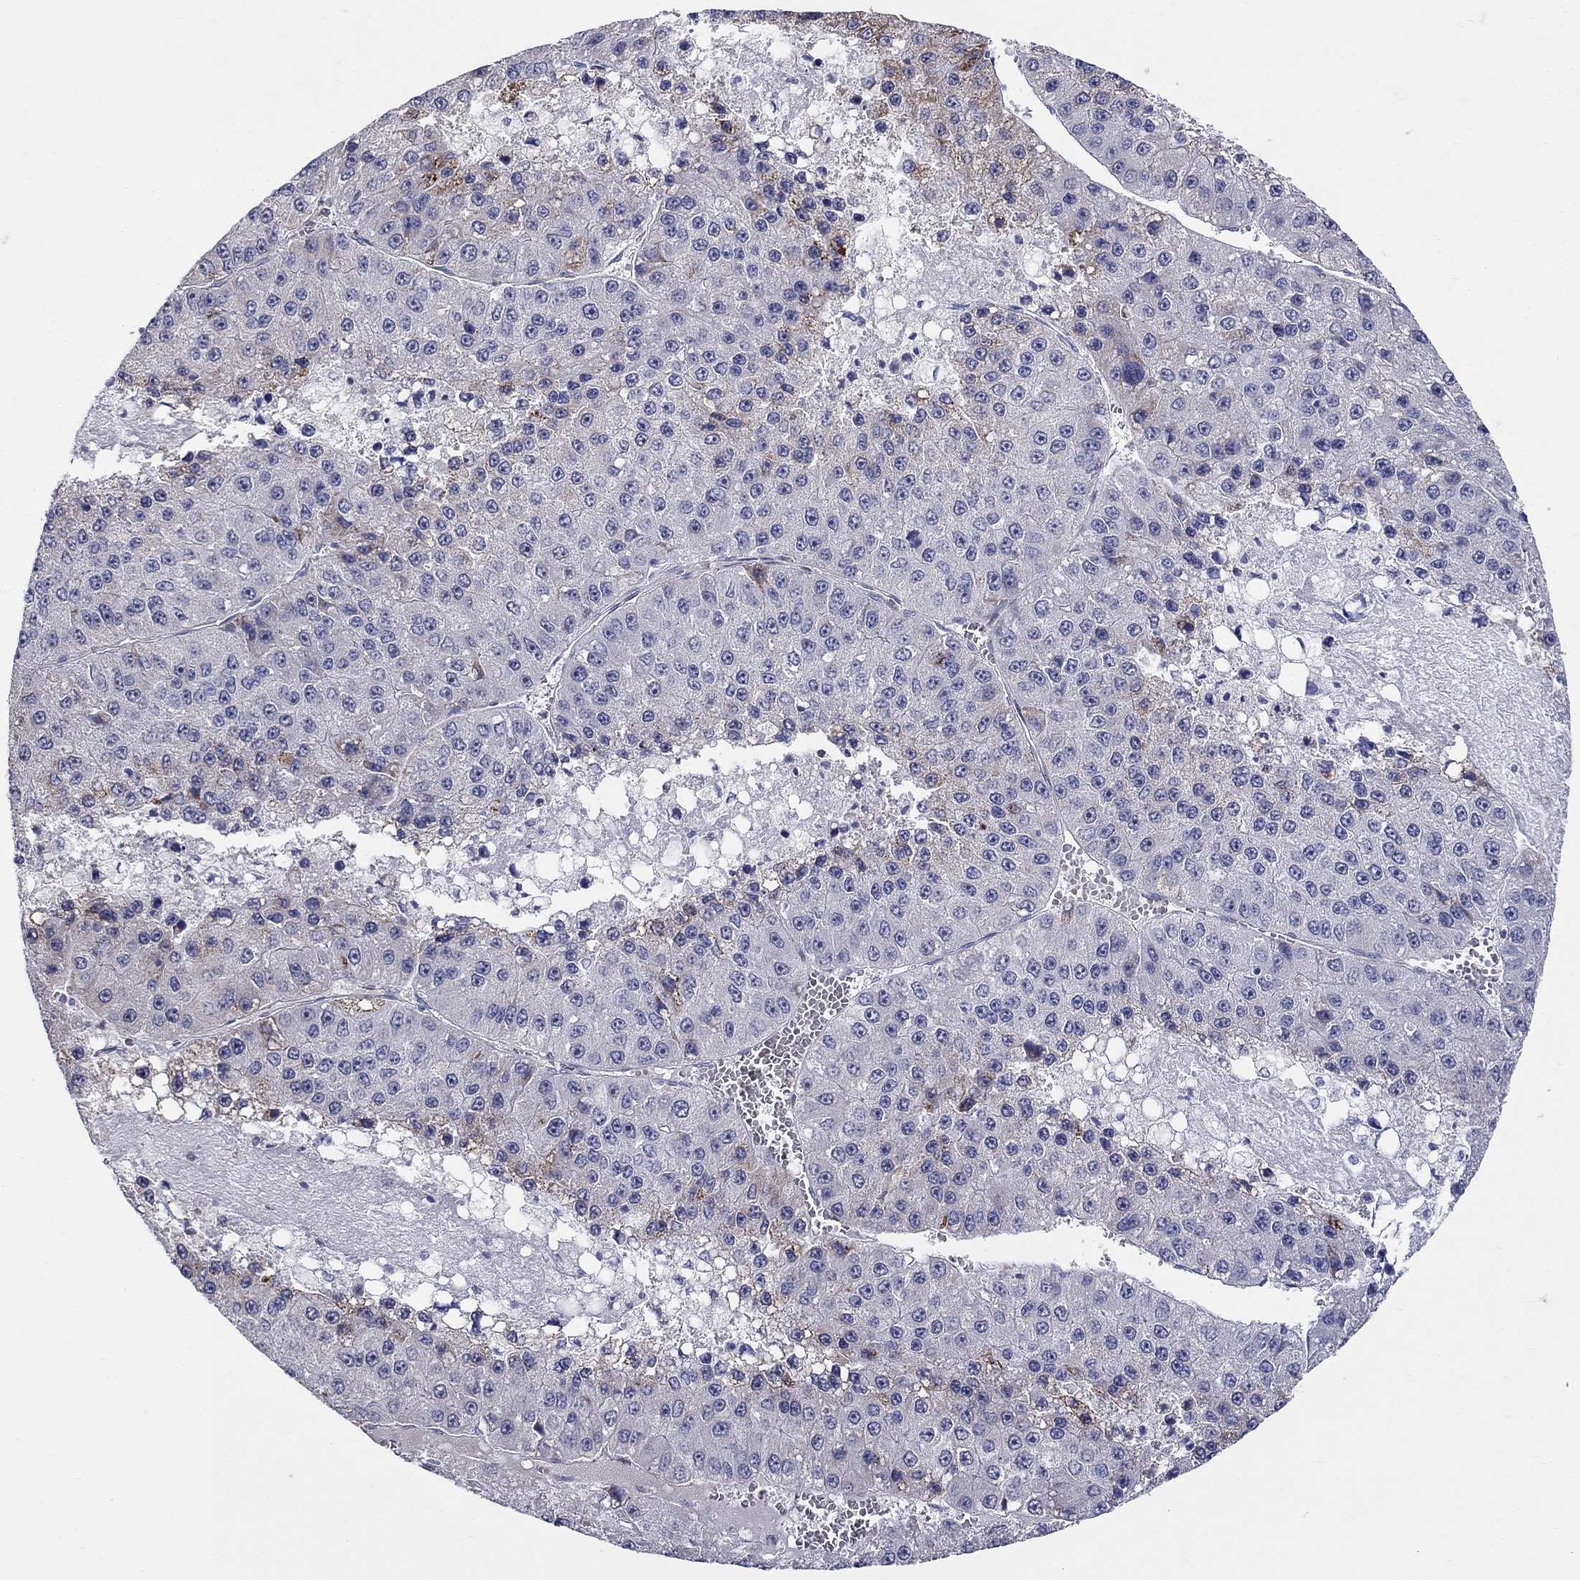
{"staining": {"intensity": "moderate", "quantity": "<25%", "location": "cytoplasmic/membranous"}, "tissue": "liver cancer", "cell_type": "Tumor cells", "image_type": "cancer", "snomed": [{"axis": "morphology", "description": "Carcinoma, Hepatocellular, NOS"}, {"axis": "topography", "description": "Liver"}], "caption": "About <25% of tumor cells in liver cancer (hepatocellular carcinoma) demonstrate moderate cytoplasmic/membranous protein positivity as visualized by brown immunohistochemical staining.", "gene": "HMX2", "patient": {"sex": "female", "age": 73}}